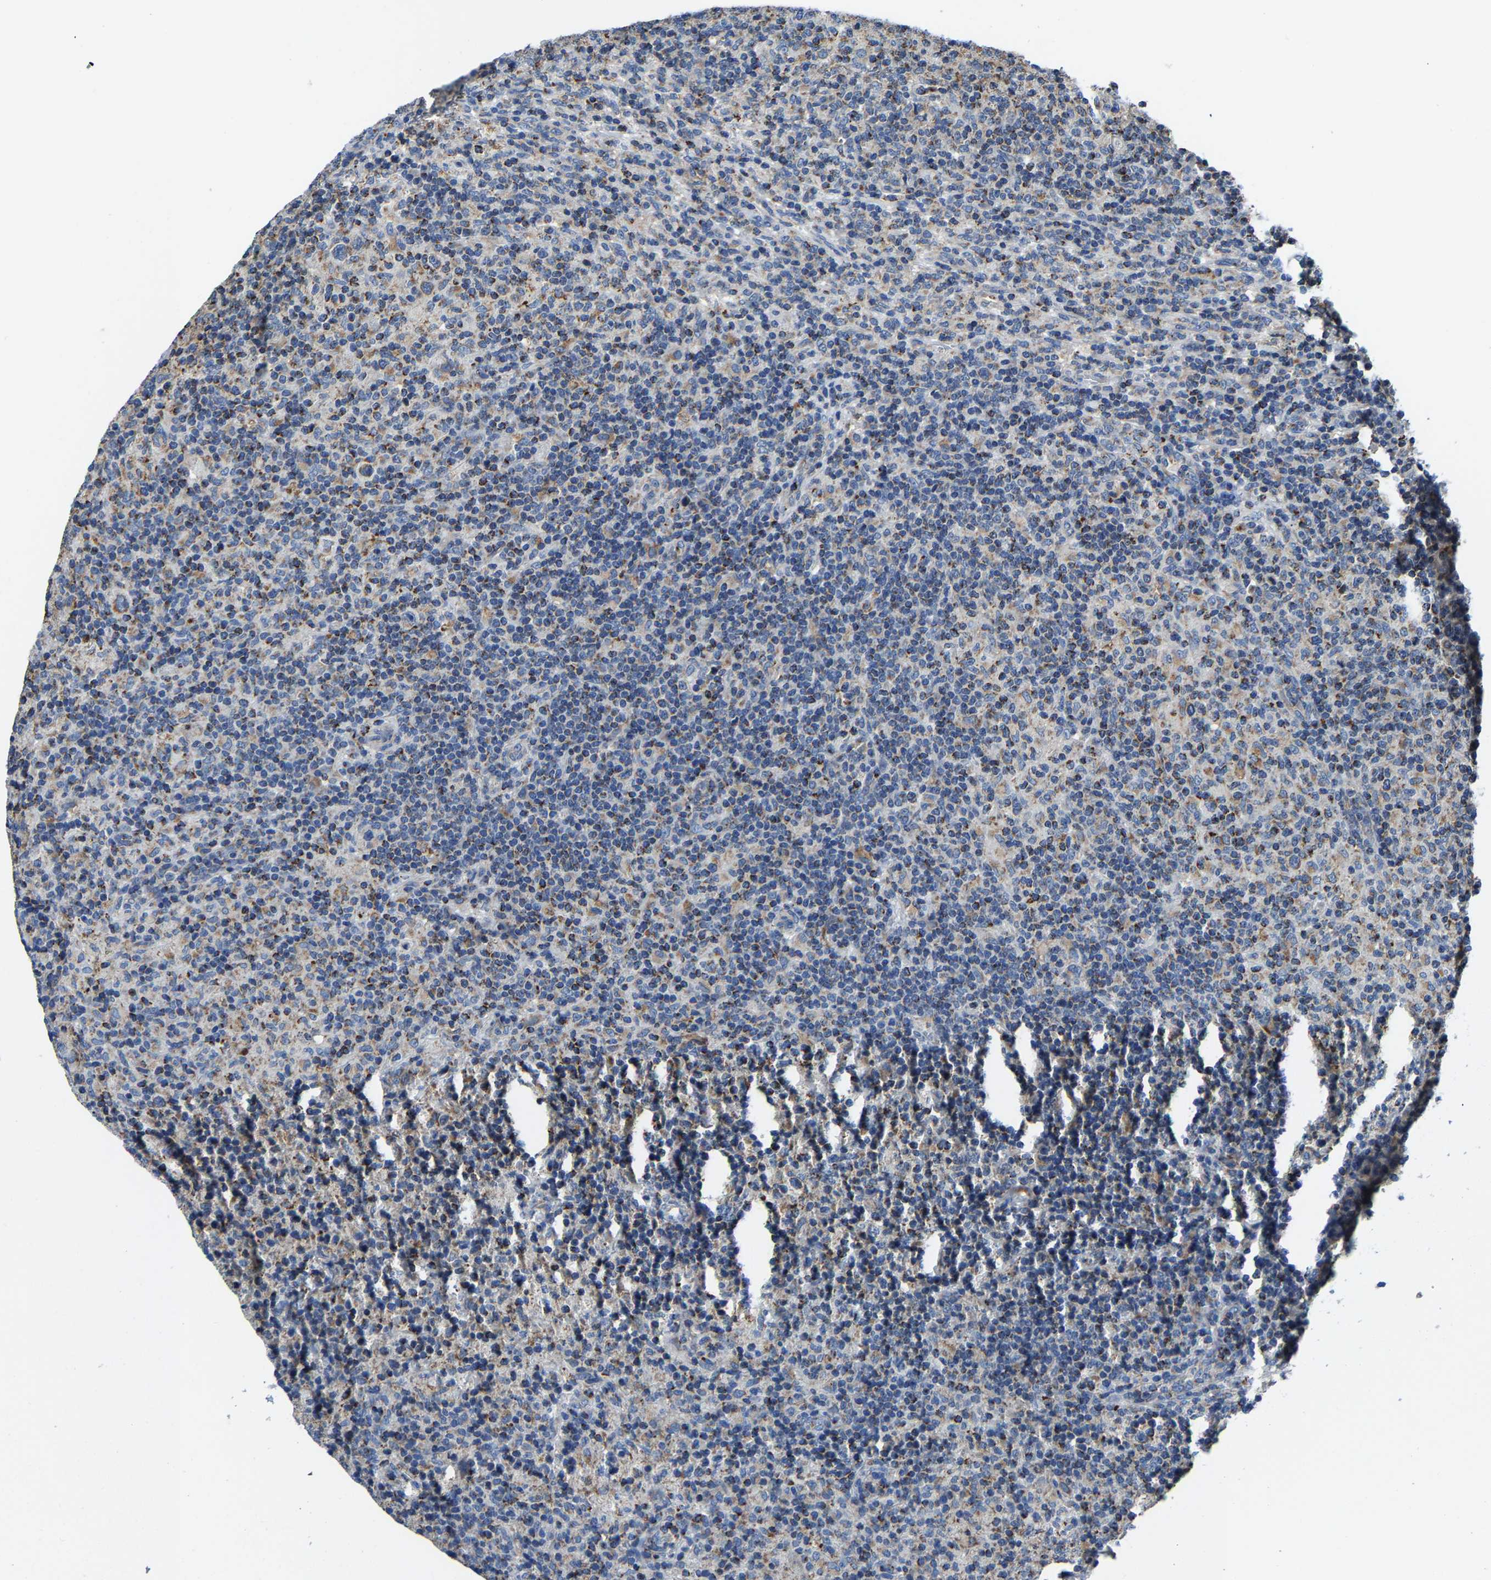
{"staining": {"intensity": "weak", "quantity": "<25%", "location": "cytoplasmic/membranous"}, "tissue": "lymphoma", "cell_type": "Tumor cells", "image_type": "cancer", "snomed": [{"axis": "morphology", "description": "Hodgkin's disease, NOS"}, {"axis": "topography", "description": "Lymph node"}], "caption": "Immunohistochemistry of lymphoma reveals no expression in tumor cells. Brightfield microscopy of immunohistochemistry stained with DAB (3,3'-diaminobenzidine) (brown) and hematoxylin (blue), captured at high magnification.", "gene": "AGK", "patient": {"sex": "male", "age": 70}}